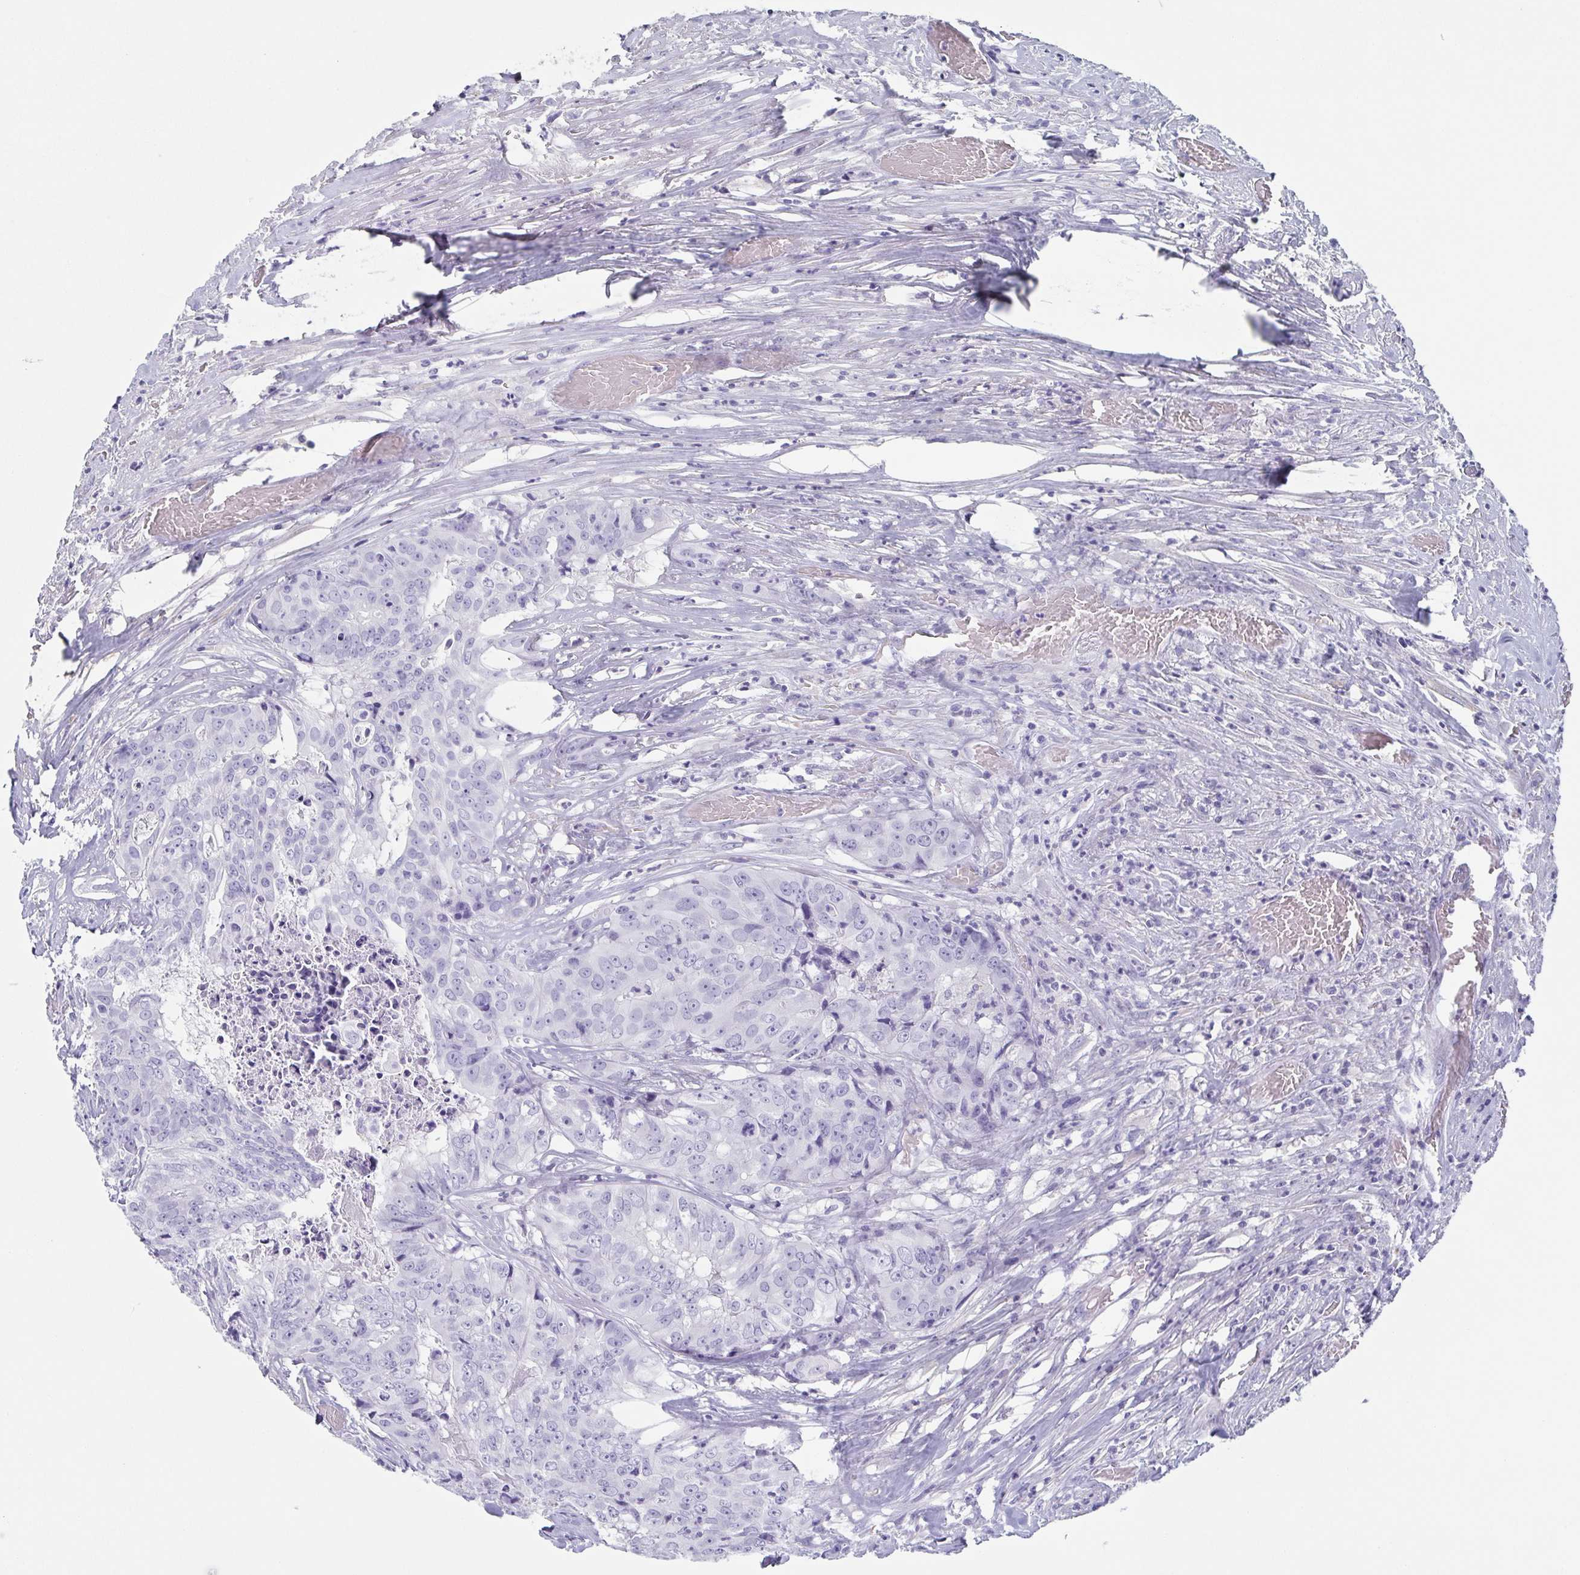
{"staining": {"intensity": "negative", "quantity": "none", "location": "none"}, "tissue": "colorectal cancer", "cell_type": "Tumor cells", "image_type": "cancer", "snomed": [{"axis": "morphology", "description": "Adenocarcinoma, NOS"}, {"axis": "topography", "description": "Rectum"}], "caption": "Tumor cells show no significant protein positivity in colorectal cancer (adenocarcinoma).", "gene": "TAGLN3", "patient": {"sex": "female", "age": 62}}